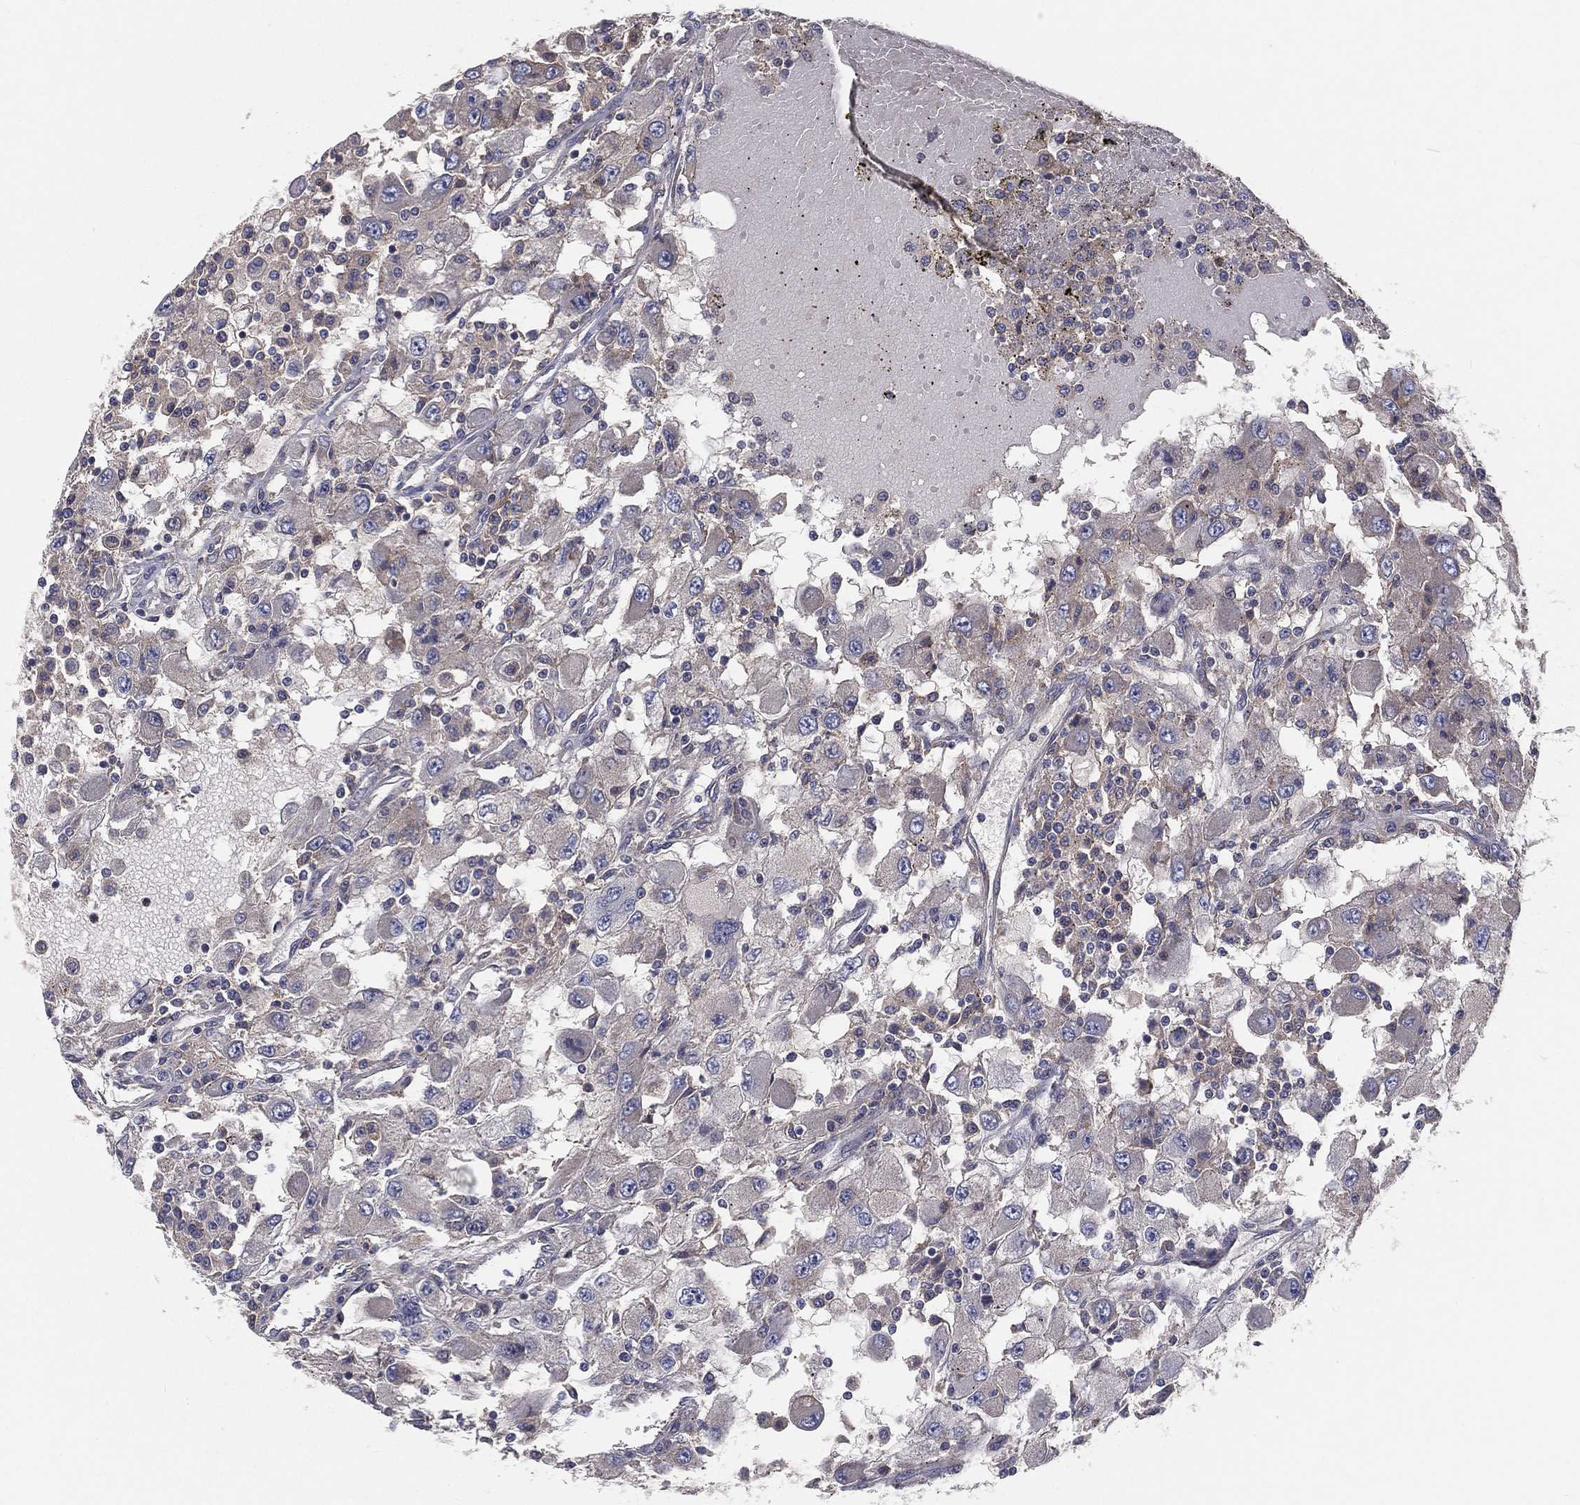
{"staining": {"intensity": "negative", "quantity": "none", "location": "none"}, "tissue": "renal cancer", "cell_type": "Tumor cells", "image_type": "cancer", "snomed": [{"axis": "morphology", "description": "Adenocarcinoma, NOS"}, {"axis": "topography", "description": "Kidney"}], "caption": "High power microscopy histopathology image of an immunohistochemistry (IHC) image of renal adenocarcinoma, revealing no significant staining in tumor cells.", "gene": "EIF2B5", "patient": {"sex": "female", "age": 67}}